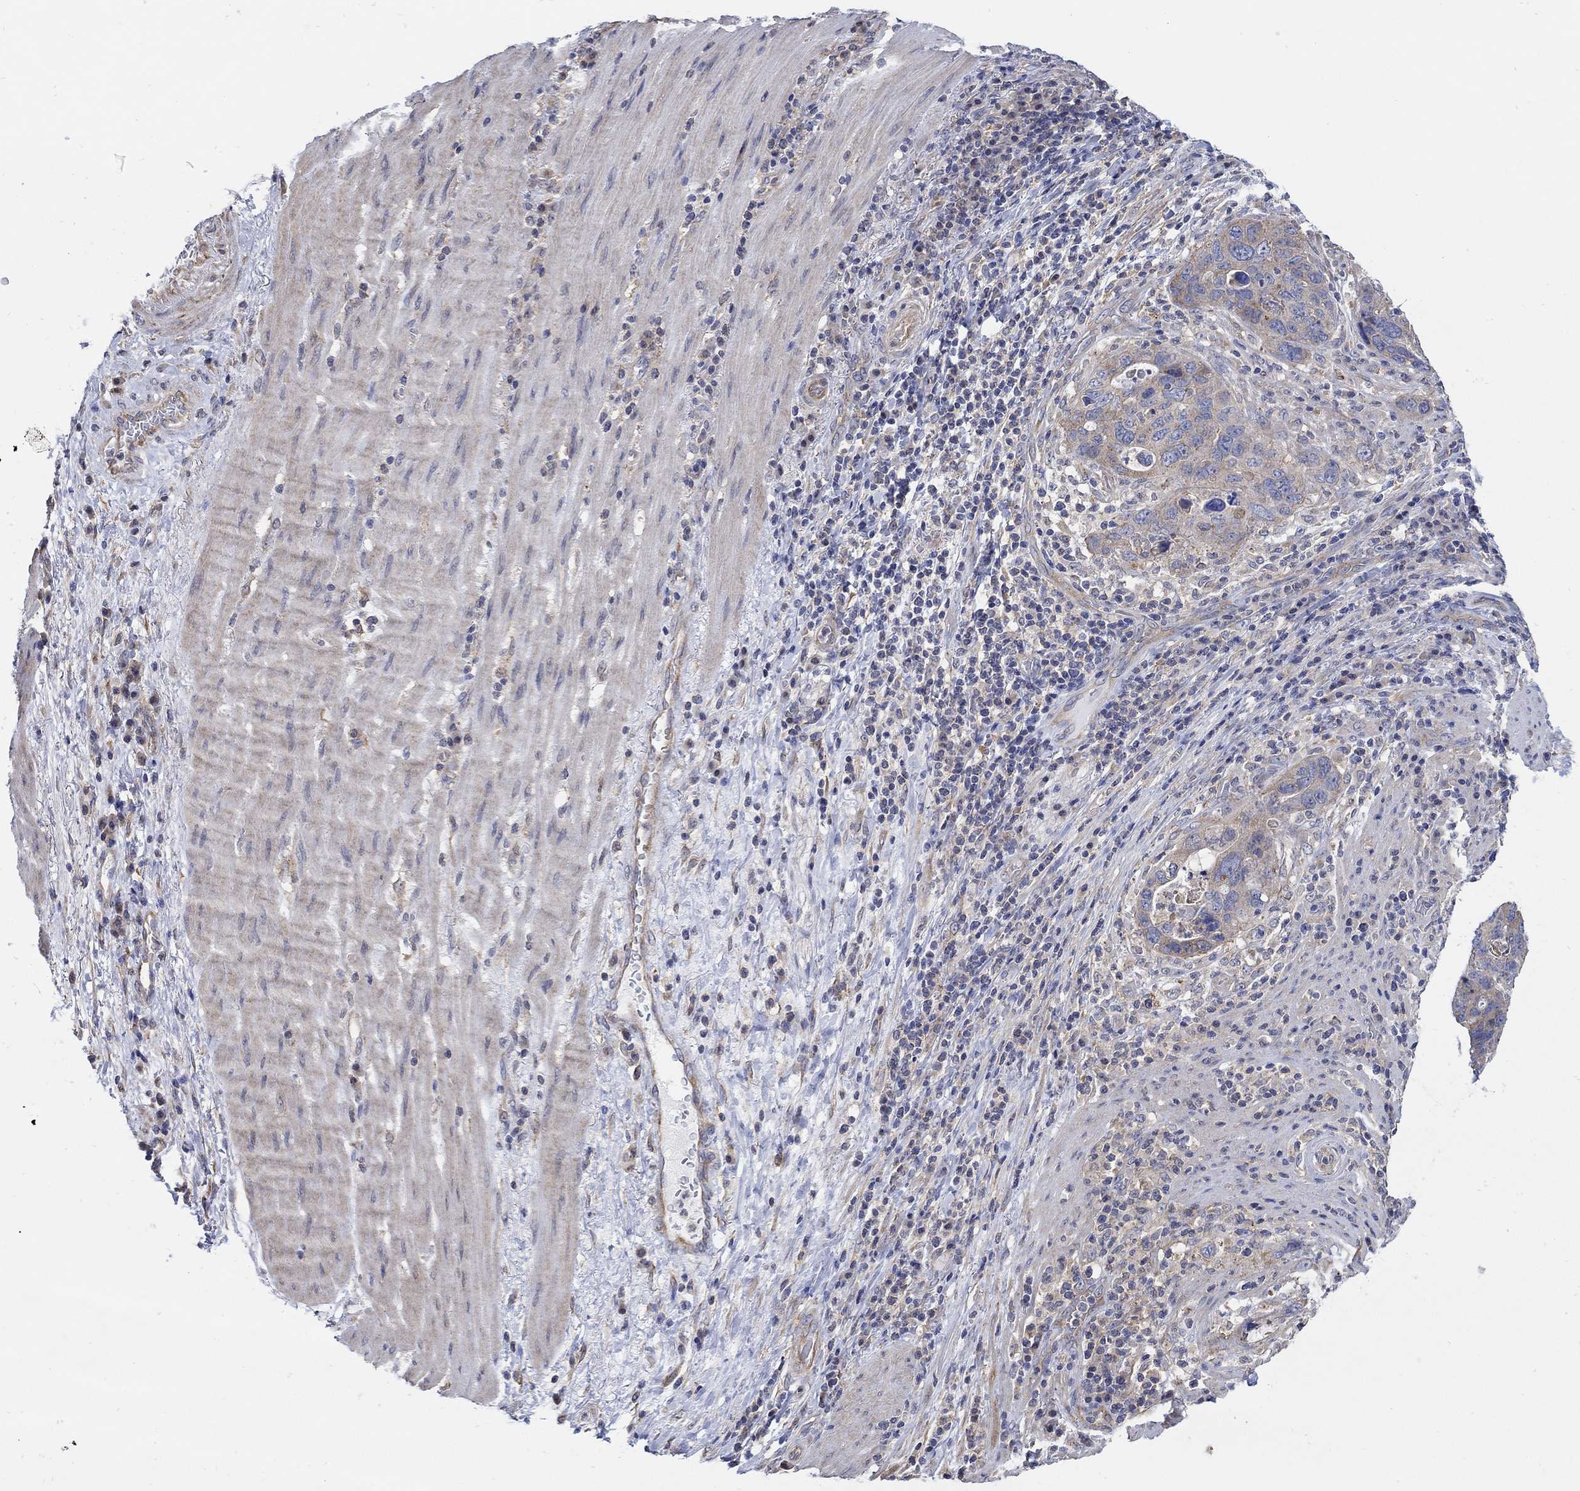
{"staining": {"intensity": "weak", "quantity": "25%-75%", "location": "cytoplasmic/membranous"}, "tissue": "stomach cancer", "cell_type": "Tumor cells", "image_type": "cancer", "snomed": [{"axis": "morphology", "description": "Adenocarcinoma, NOS"}, {"axis": "topography", "description": "Stomach"}], "caption": "A brown stain labels weak cytoplasmic/membranous staining of a protein in human stomach cancer (adenocarcinoma) tumor cells.", "gene": "TEKT3", "patient": {"sex": "male", "age": 54}}